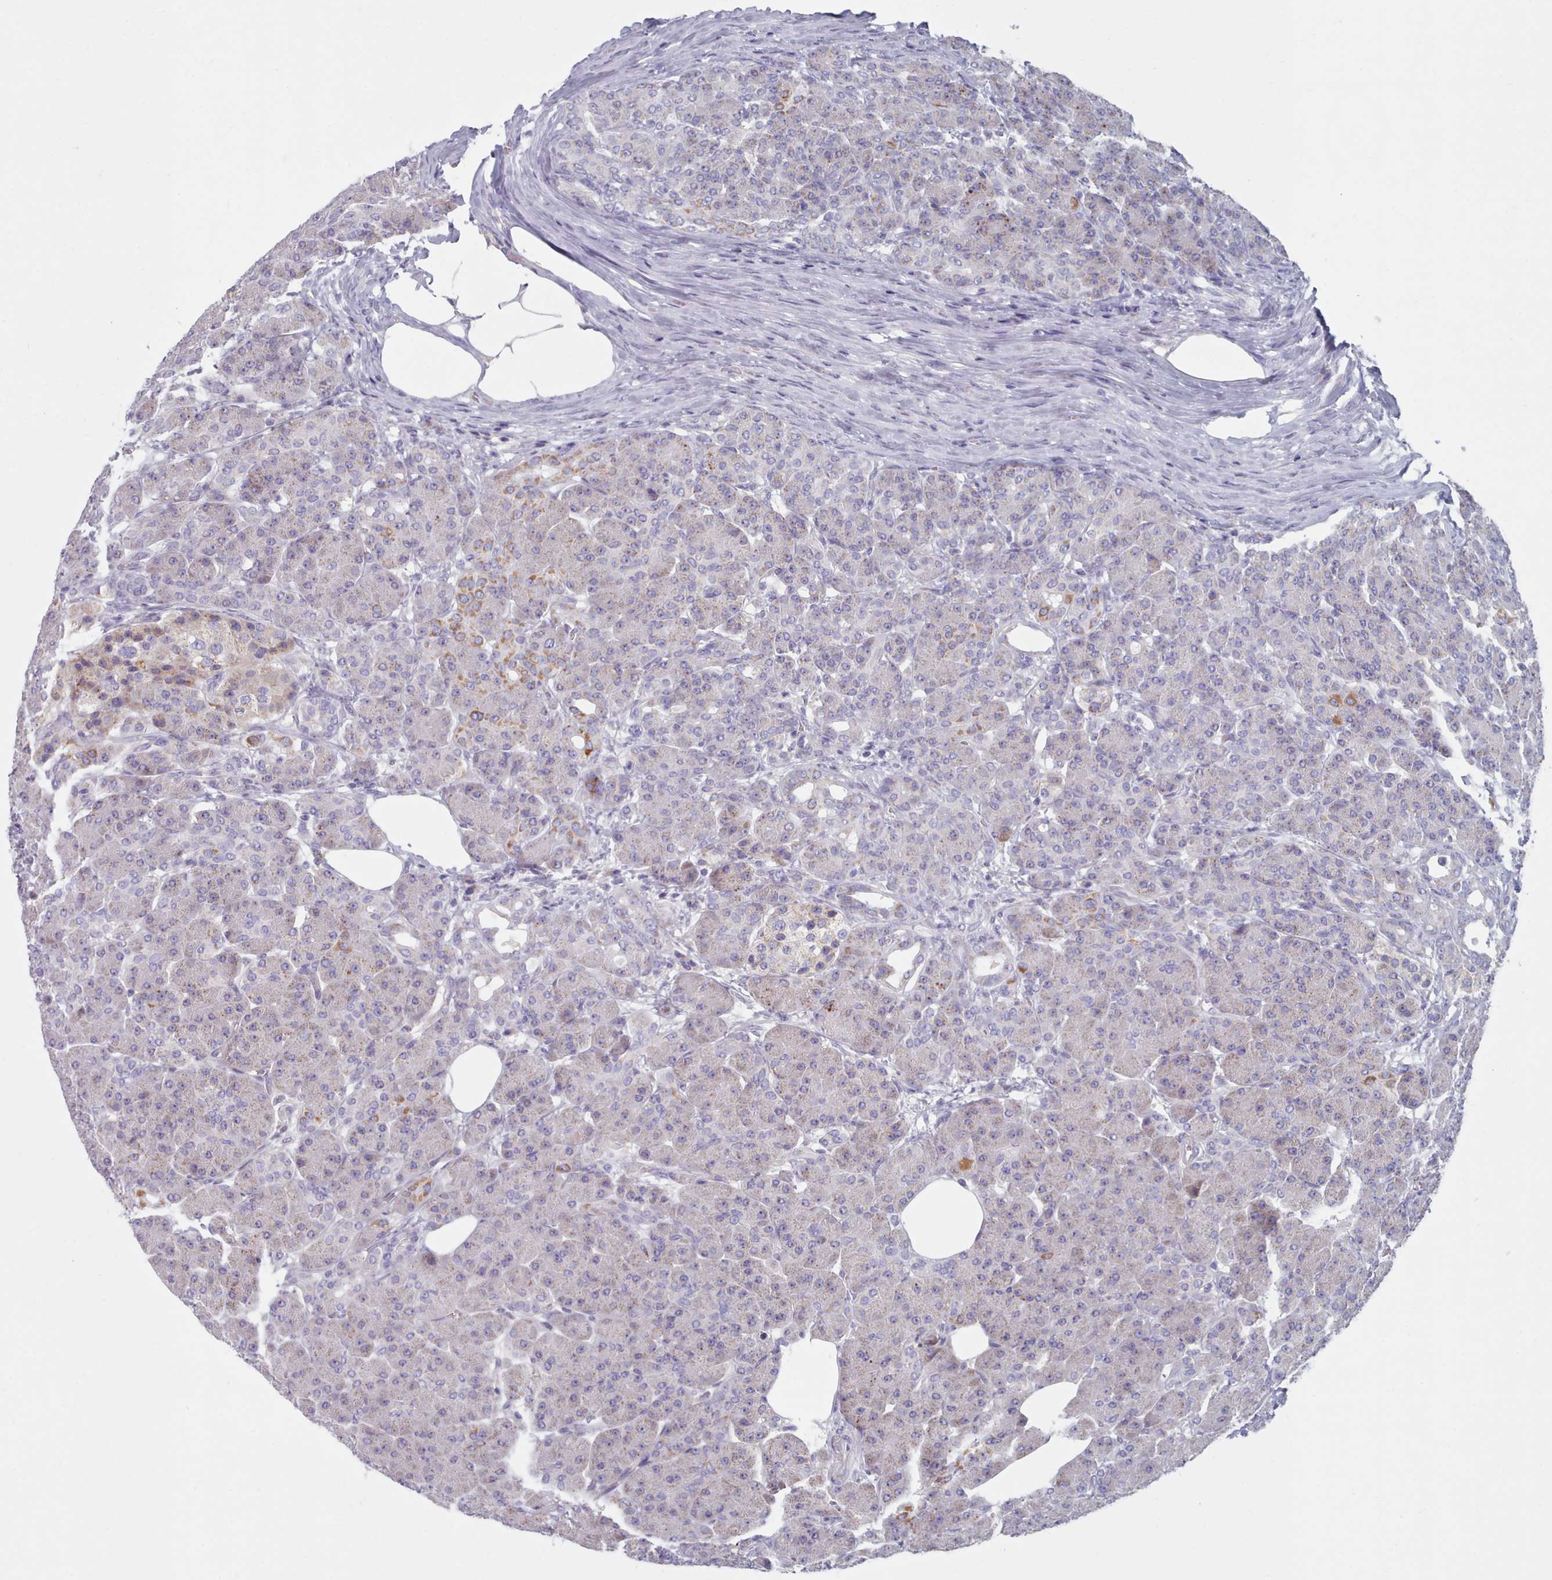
{"staining": {"intensity": "moderate", "quantity": "<25%", "location": "cytoplasmic/membranous"}, "tissue": "pancreas", "cell_type": "Exocrine glandular cells", "image_type": "normal", "snomed": [{"axis": "morphology", "description": "Normal tissue, NOS"}, {"axis": "topography", "description": "Pancreas"}], "caption": "Benign pancreas reveals moderate cytoplasmic/membranous staining in about <25% of exocrine glandular cells, visualized by immunohistochemistry.", "gene": "HAO1", "patient": {"sex": "male", "age": 63}}